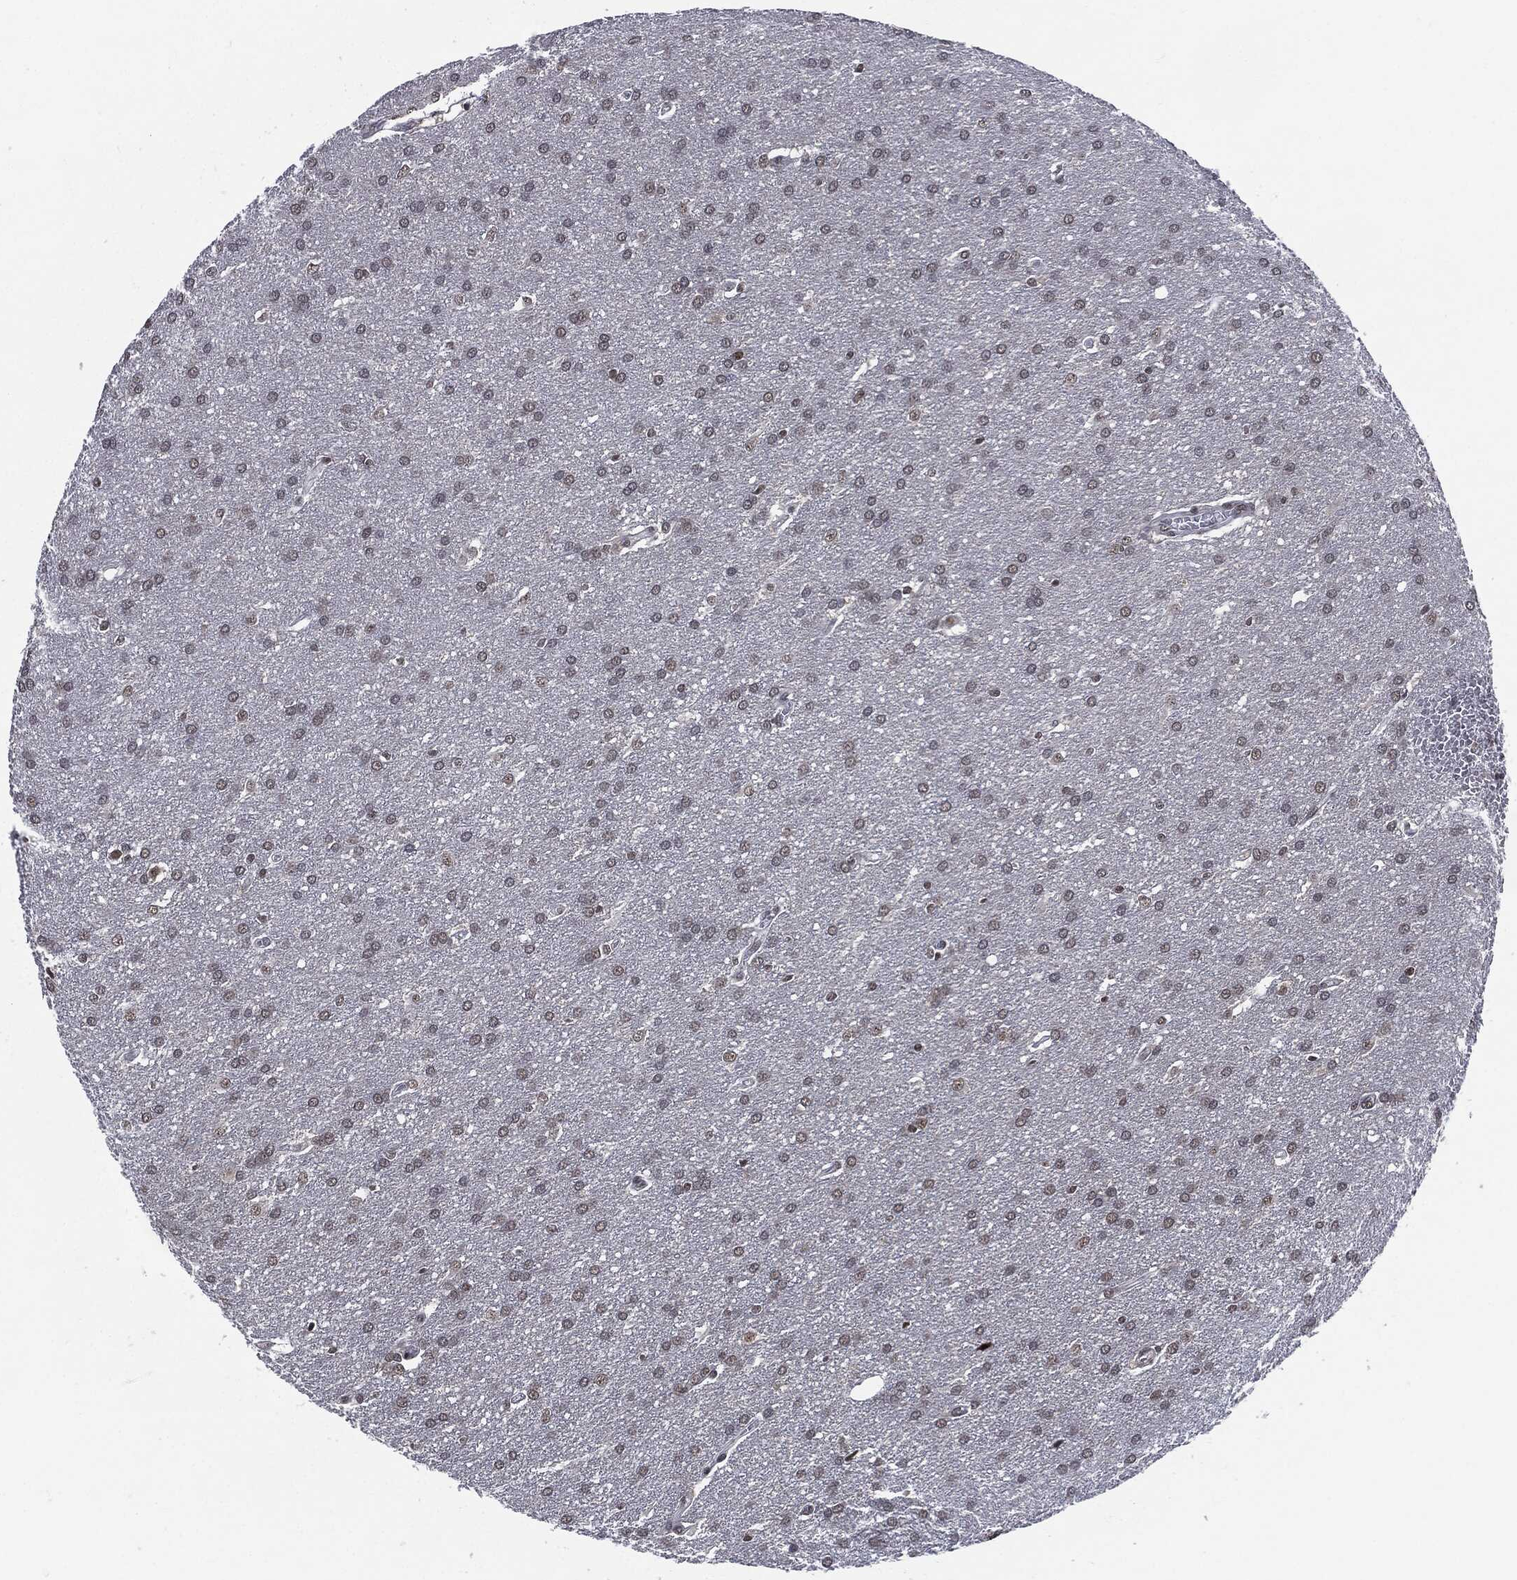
{"staining": {"intensity": "negative", "quantity": "none", "location": "none"}, "tissue": "glioma", "cell_type": "Tumor cells", "image_type": "cancer", "snomed": [{"axis": "morphology", "description": "Glioma, malignant, Low grade"}, {"axis": "topography", "description": "Brain"}], "caption": "IHC of low-grade glioma (malignant) demonstrates no expression in tumor cells. (Stains: DAB (3,3'-diaminobenzidine) immunohistochemistry with hematoxylin counter stain, Microscopy: brightfield microscopy at high magnification).", "gene": "AKT2", "patient": {"sex": "female", "age": 32}}